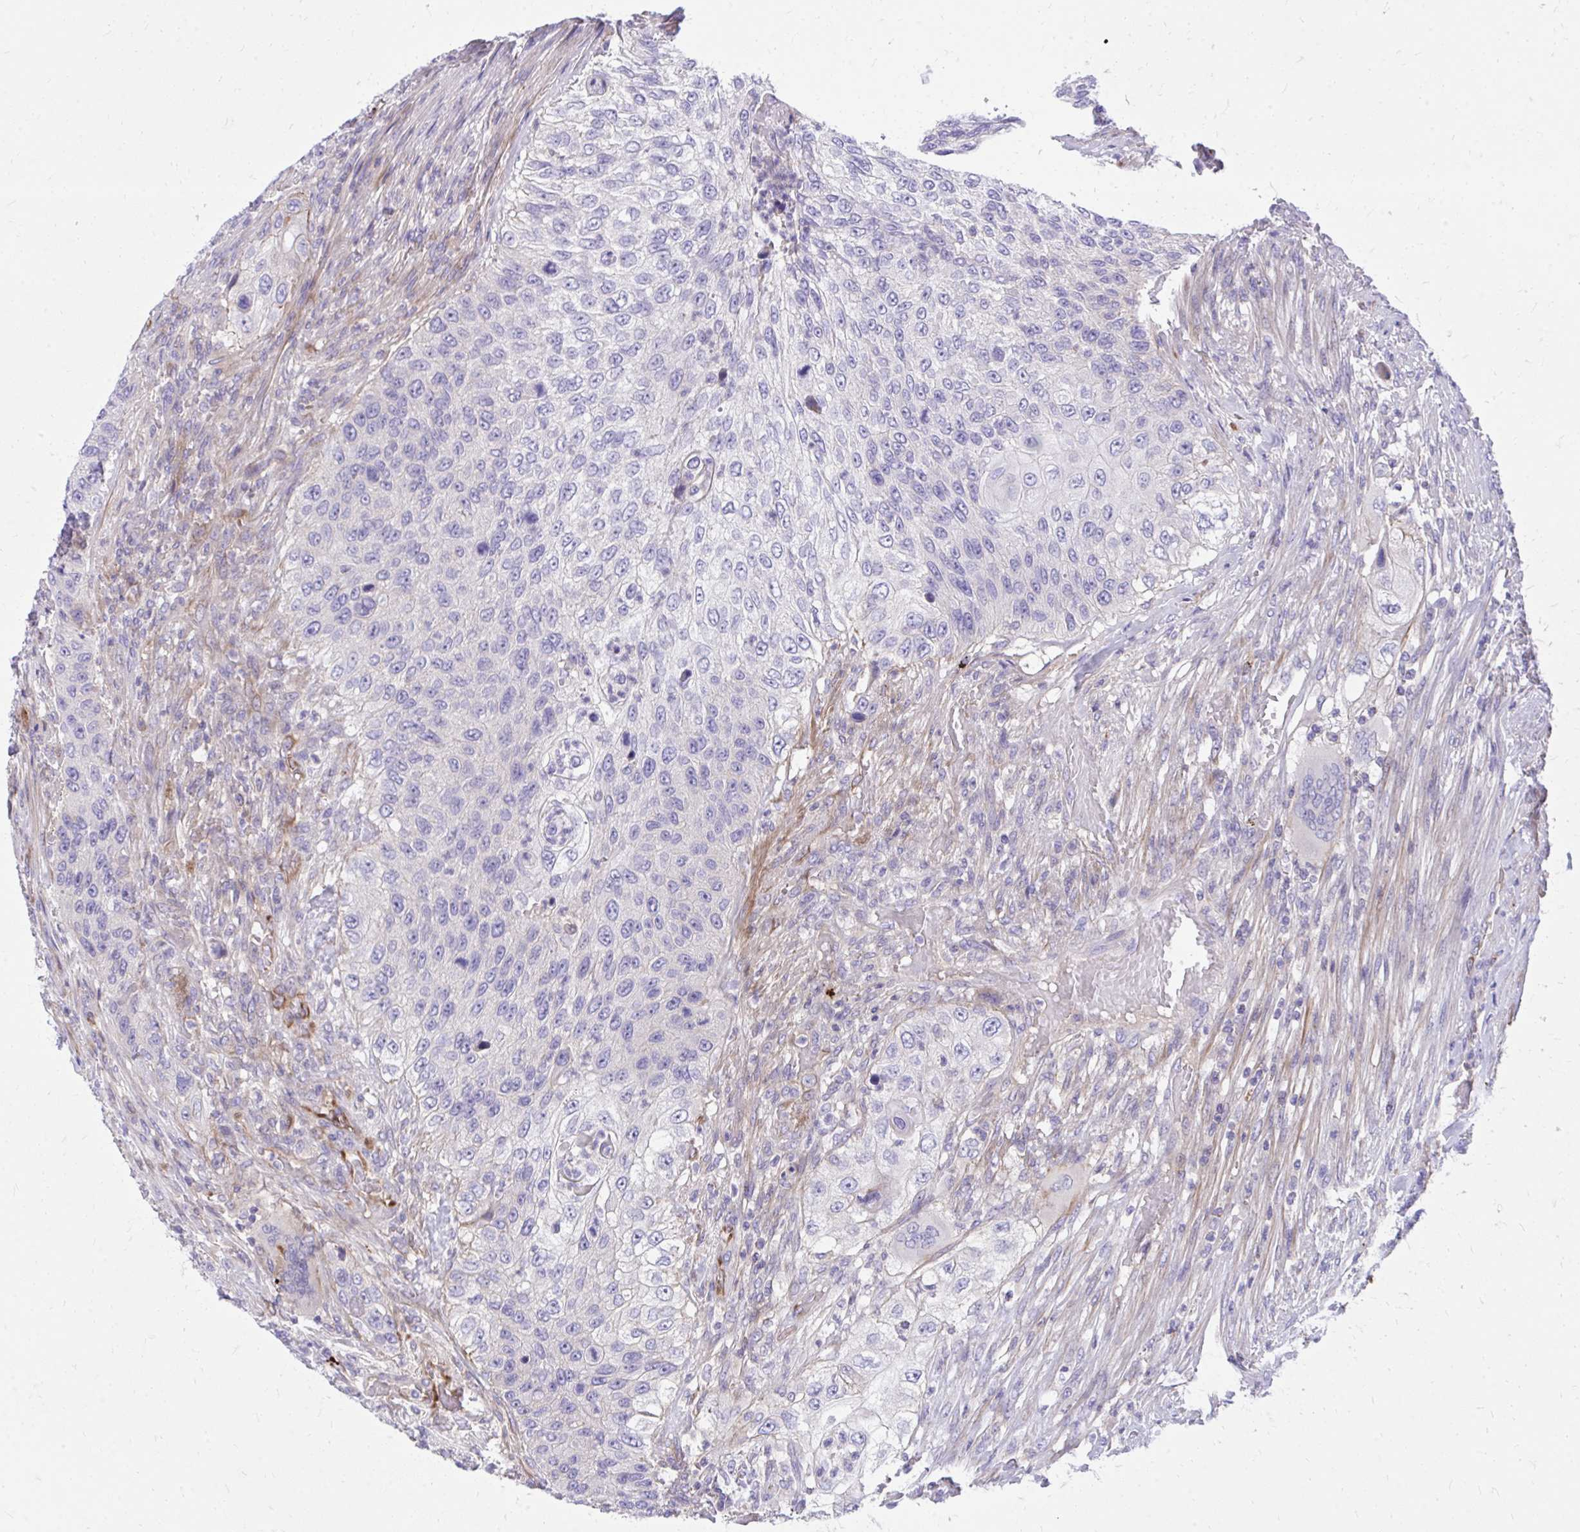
{"staining": {"intensity": "negative", "quantity": "none", "location": "none"}, "tissue": "urothelial cancer", "cell_type": "Tumor cells", "image_type": "cancer", "snomed": [{"axis": "morphology", "description": "Urothelial carcinoma, High grade"}, {"axis": "topography", "description": "Urinary bladder"}], "caption": "DAB immunohistochemical staining of urothelial cancer displays no significant staining in tumor cells.", "gene": "TP53I11", "patient": {"sex": "female", "age": 60}}